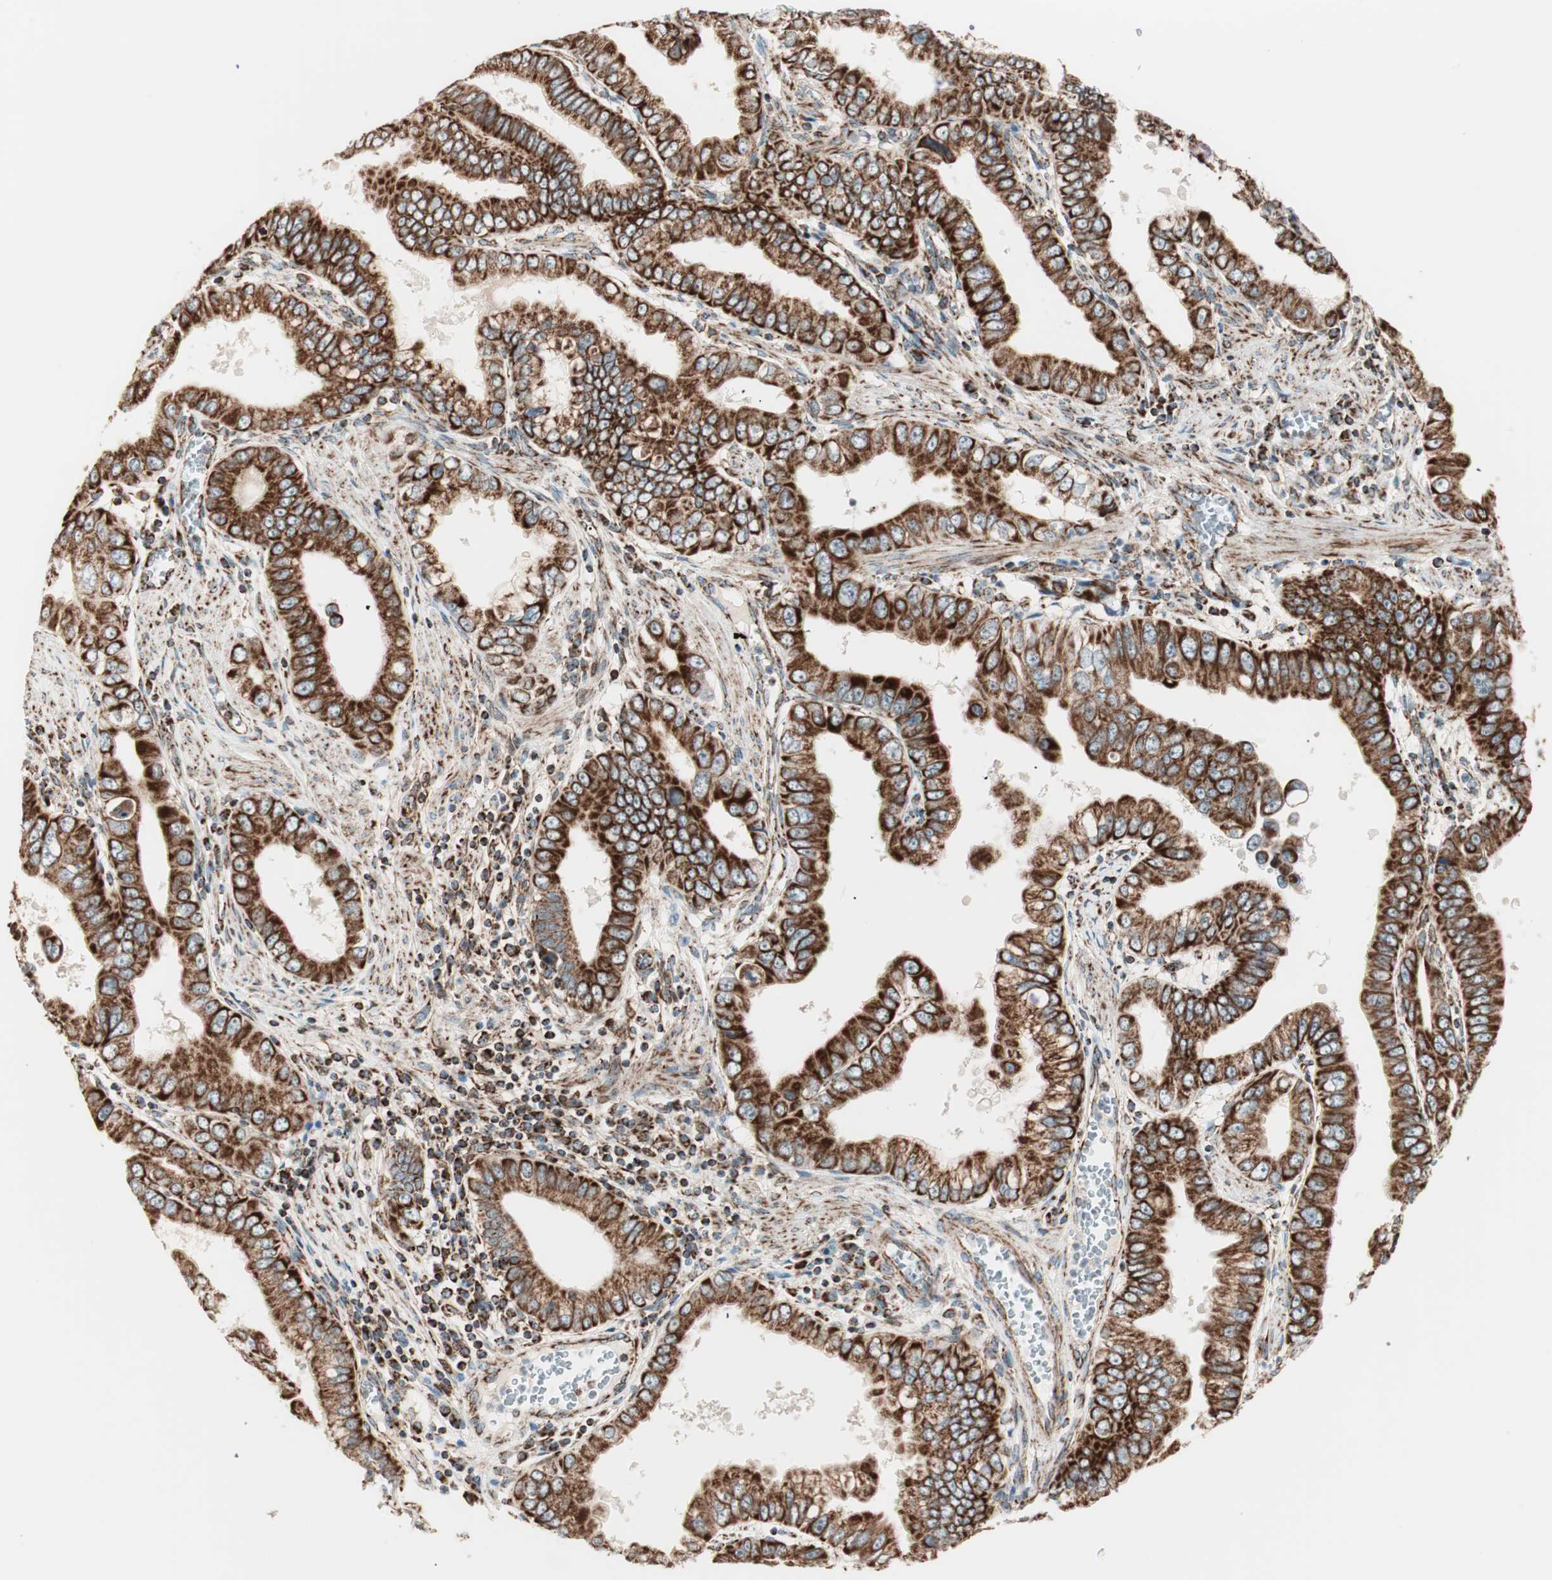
{"staining": {"intensity": "strong", "quantity": ">75%", "location": "cytoplasmic/membranous"}, "tissue": "pancreatic cancer", "cell_type": "Tumor cells", "image_type": "cancer", "snomed": [{"axis": "morphology", "description": "Normal tissue, NOS"}, {"axis": "topography", "description": "Lymph node"}], "caption": "Protein staining displays strong cytoplasmic/membranous expression in about >75% of tumor cells in pancreatic cancer. (DAB IHC, brown staining for protein, blue staining for nuclei).", "gene": "TOMM22", "patient": {"sex": "male", "age": 50}}